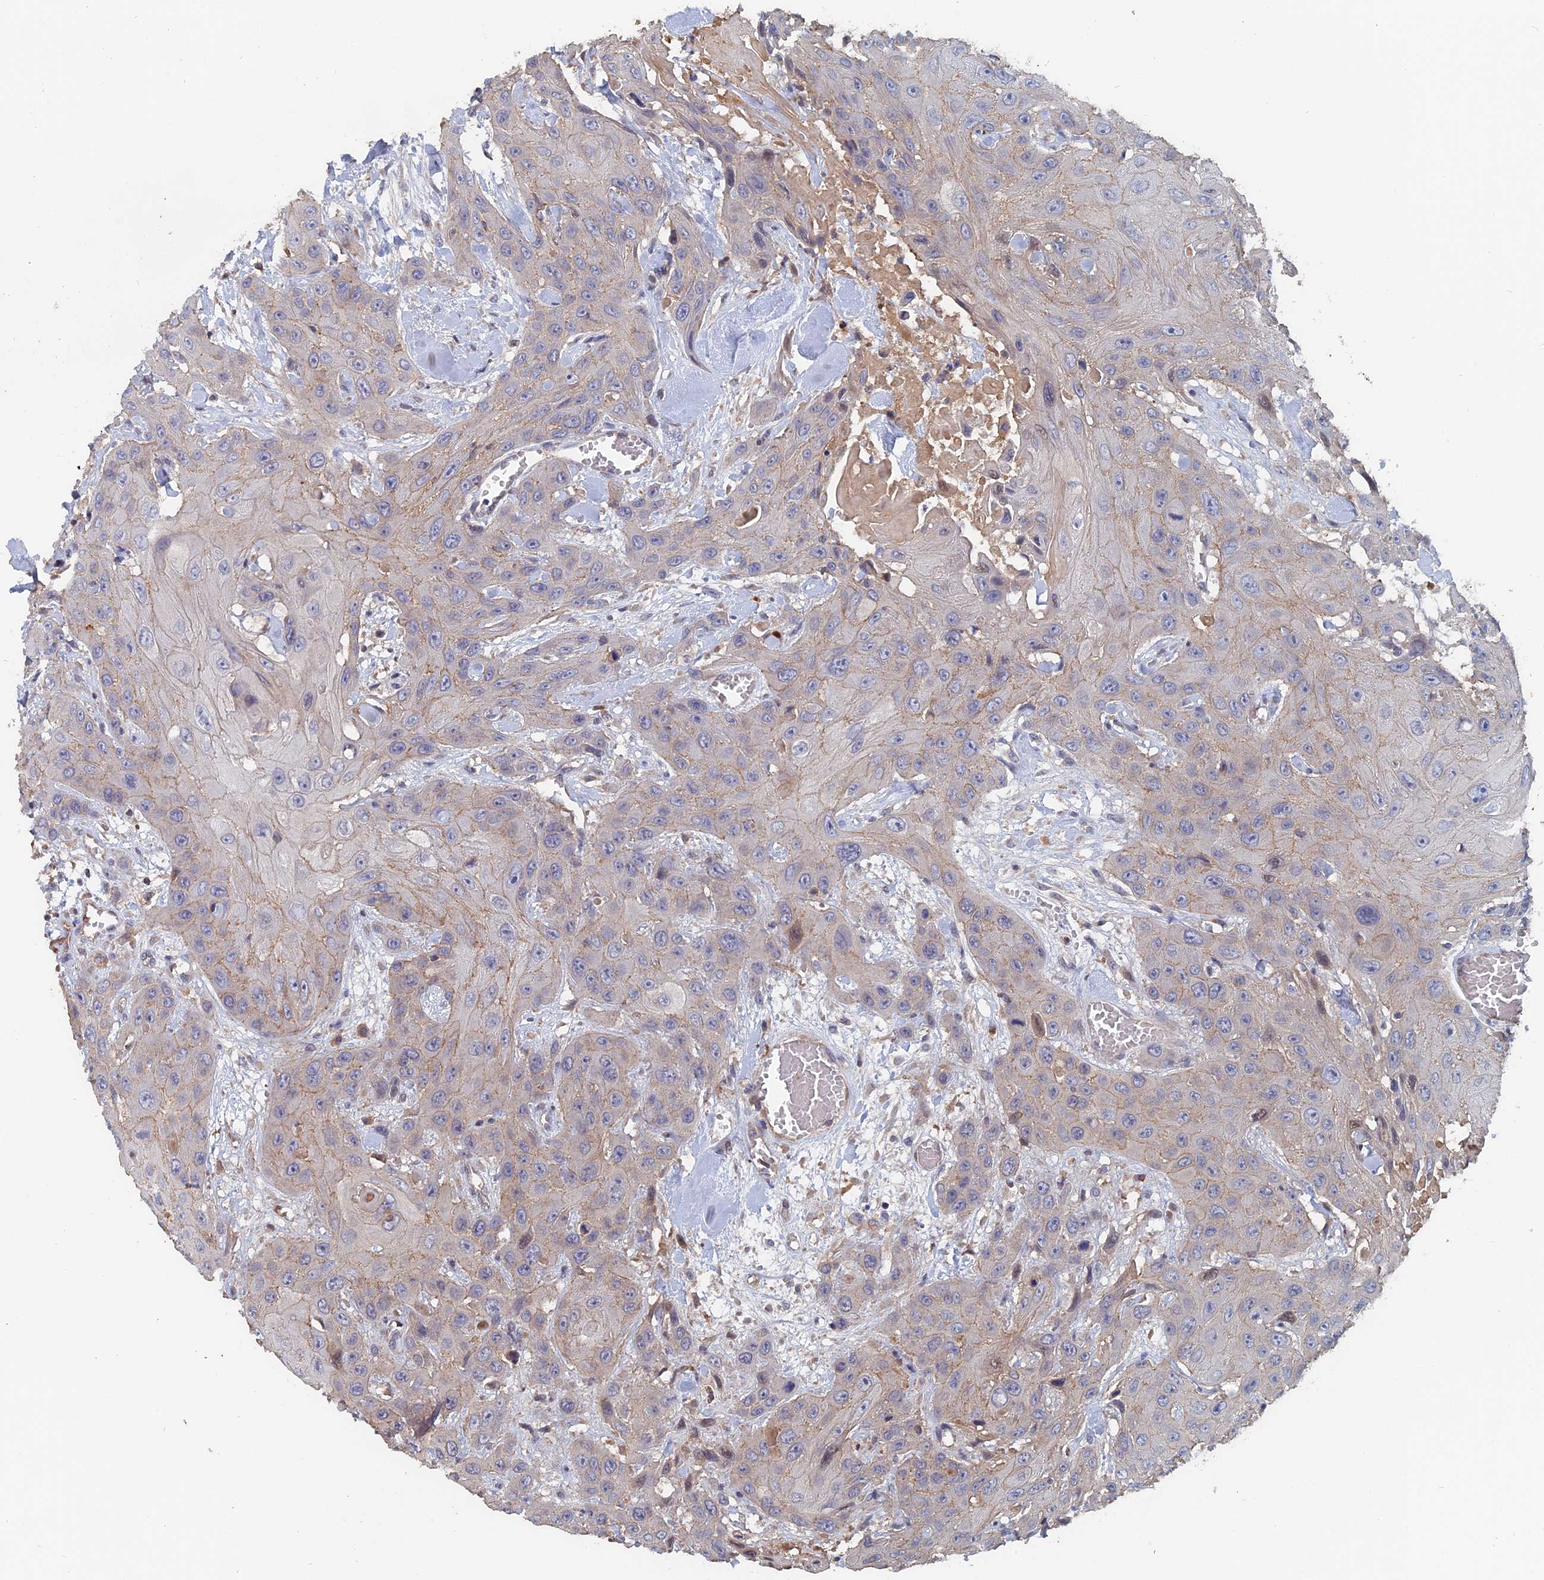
{"staining": {"intensity": "weak", "quantity": "25%-75%", "location": "cytoplasmic/membranous"}, "tissue": "head and neck cancer", "cell_type": "Tumor cells", "image_type": "cancer", "snomed": [{"axis": "morphology", "description": "Squamous cell carcinoma, NOS"}, {"axis": "topography", "description": "Head-Neck"}], "caption": "Head and neck squamous cell carcinoma stained with IHC shows weak cytoplasmic/membranous expression in approximately 25%-75% of tumor cells. The staining was performed using DAB (3,3'-diaminobenzidine) to visualize the protein expression in brown, while the nuclei were stained in blue with hematoxylin (Magnification: 20x).", "gene": "SLC33A1", "patient": {"sex": "male", "age": 81}}